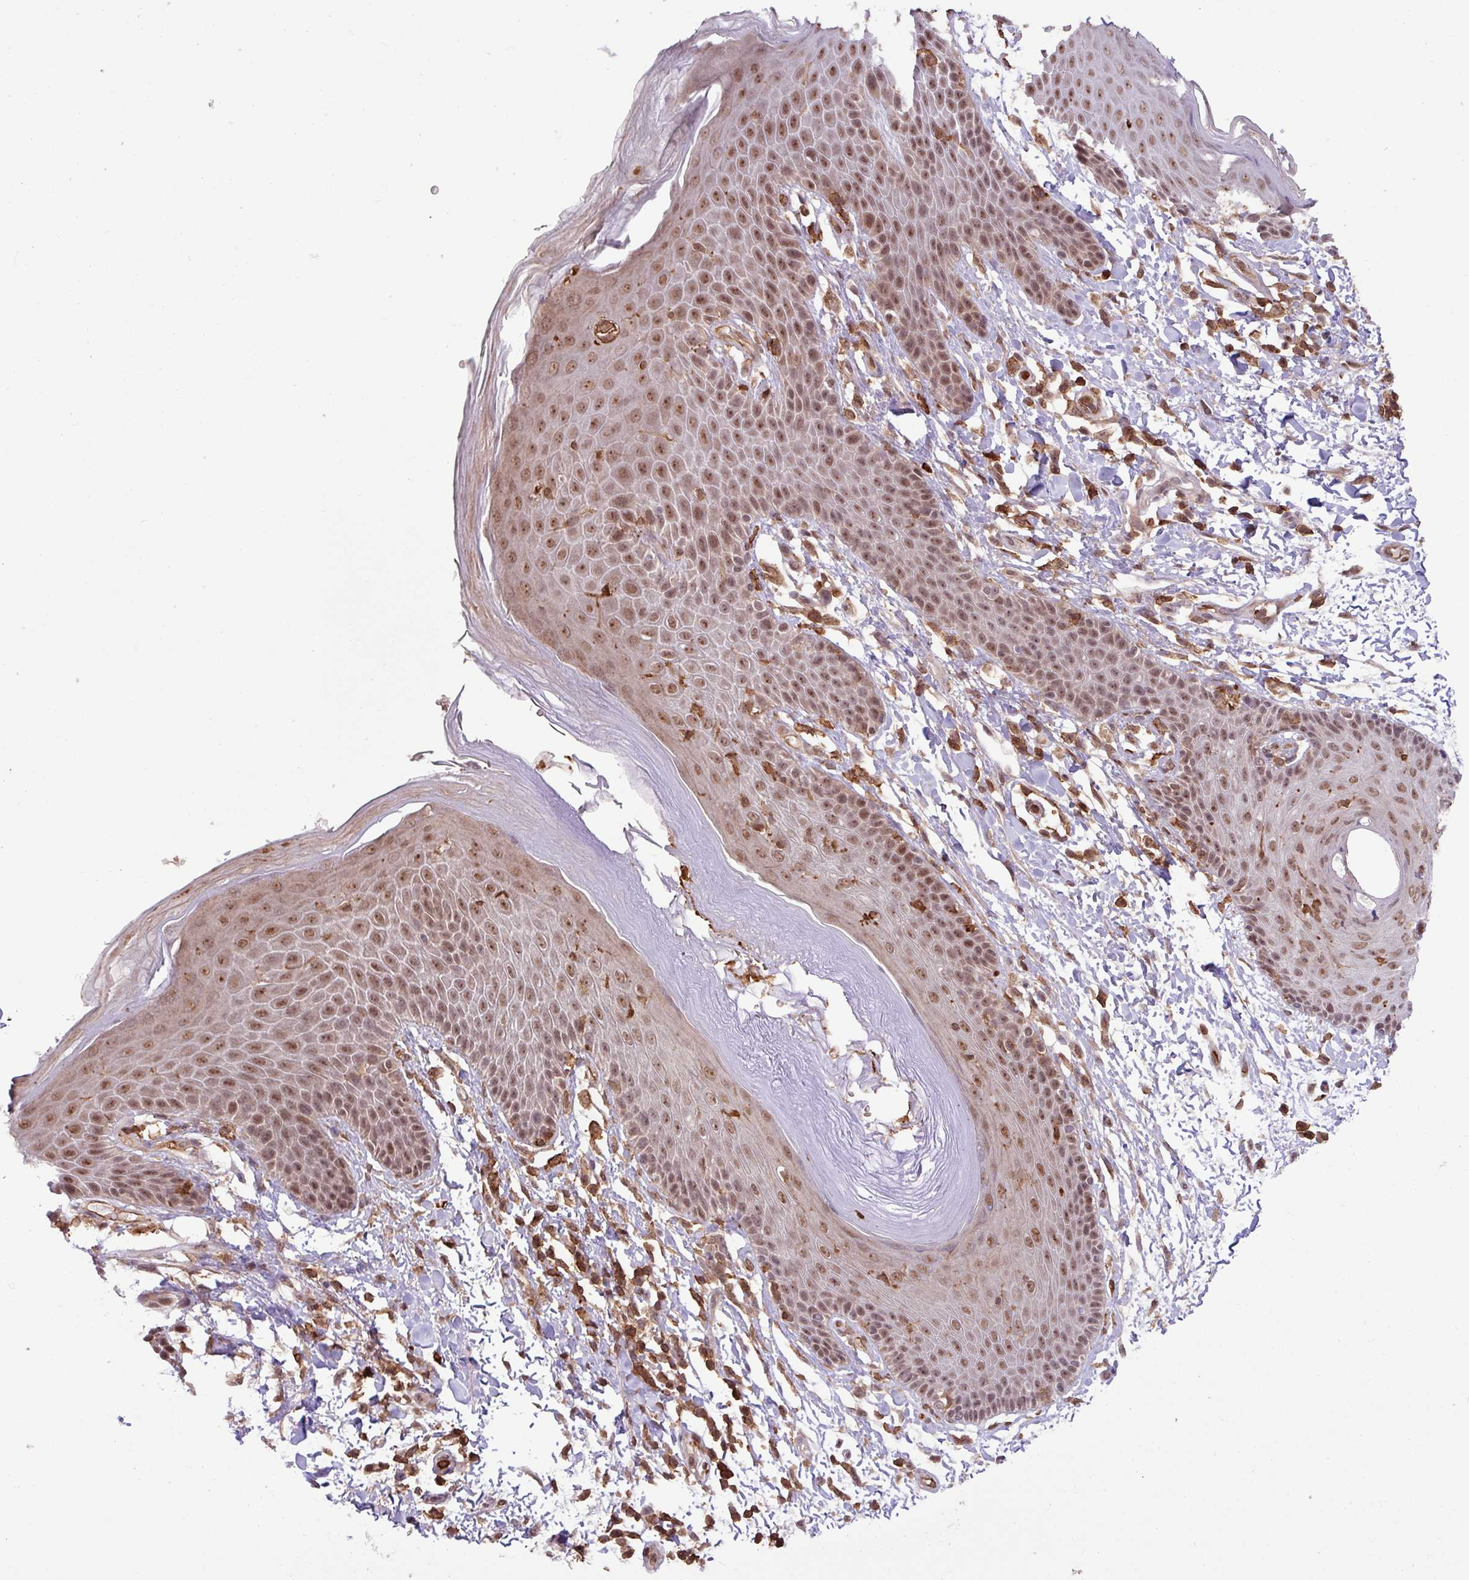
{"staining": {"intensity": "moderate", "quantity": ">75%", "location": "nuclear"}, "tissue": "skin", "cell_type": "Epidermal cells", "image_type": "normal", "snomed": [{"axis": "morphology", "description": "Normal tissue, NOS"}, {"axis": "topography", "description": "Peripheral nerve tissue"}], "caption": "IHC of unremarkable human skin reveals medium levels of moderate nuclear expression in about >75% of epidermal cells.", "gene": "GON7", "patient": {"sex": "male", "age": 51}}